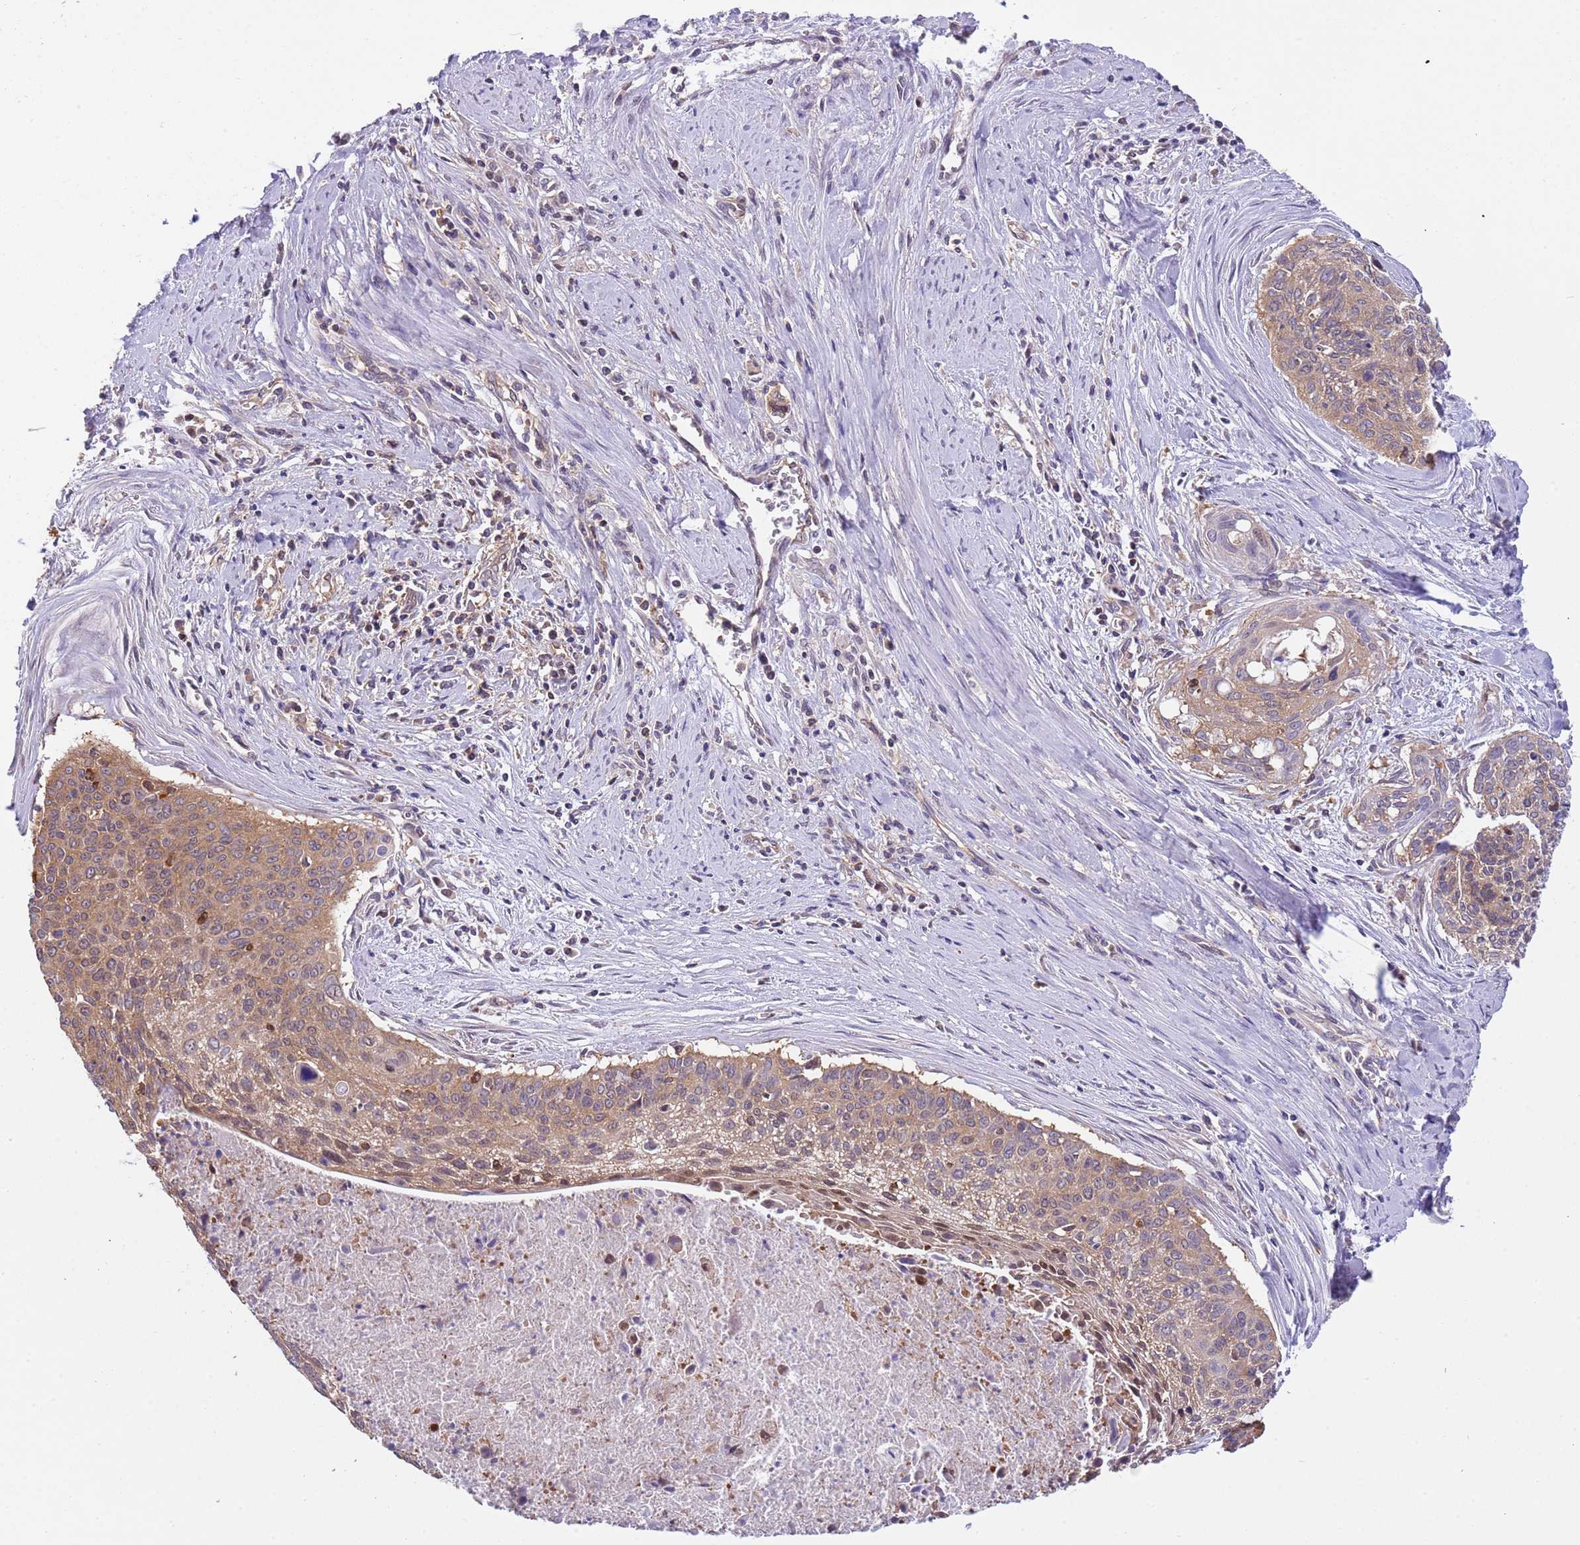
{"staining": {"intensity": "moderate", "quantity": ">75%", "location": "cytoplasmic/membranous"}, "tissue": "cervical cancer", "cell_type": "Tumor cells", "image_type": "cancer", "snomed": [{"axis": "morphology", "description": "Squamous cell carcinoma, NOS"}, {"axis": "topography", "description": "Cervix"}], "caption": "Brown immunohistochemical staining in cervical squamous cell carcinoma displays moderate cytoplasmic/membranous staining in approximately >75% of tumor cells. Using DAB (brown) and hematoxylin (blue) stains, captured at high magnification using brightfield microscopy.", "gene": "STIP1", "patient": {"sex": "female", "age": 55}}